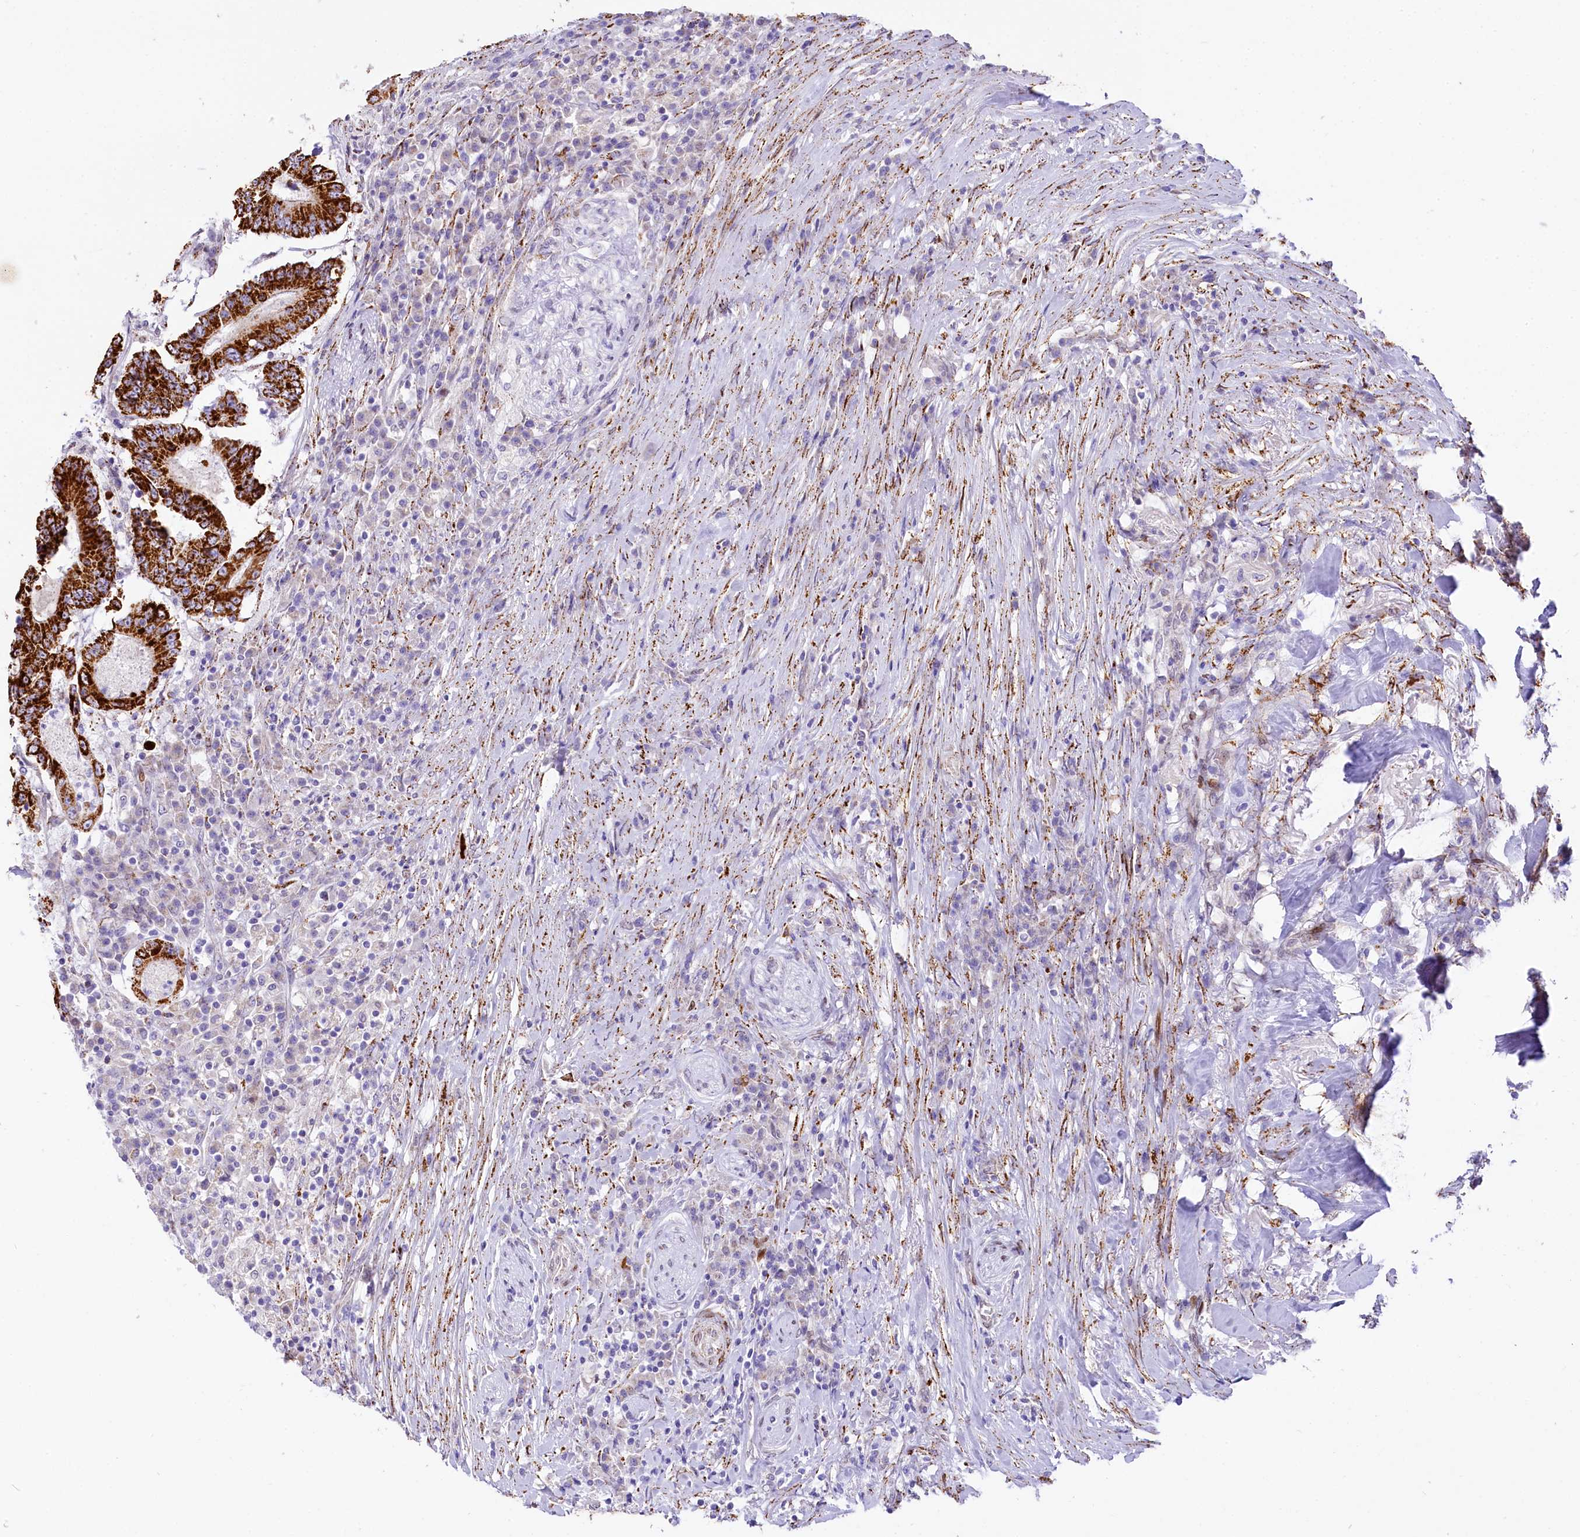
{"staining": {"intensity": "strong", "quantity": ">75%", "location": "cytoplasmic/membranous"}, "tissue": "colorectal cancer", "cell_type": "Tumor cells", "image_type": "cancer", "snomed": [{"axis": "morphology", "description": "Adenocarcinoma, NOS"}, {"axis": "topography", "description": "Colon"}], "caption": "Protein staining by immunohistochemistry shows strong cytoplasmic/membranous expression in about >75% of tumor cells in adenocarcinoma (colorectal).", "gene": "PPIP5K2", "patient": {"sex": "male", "age": 83}}